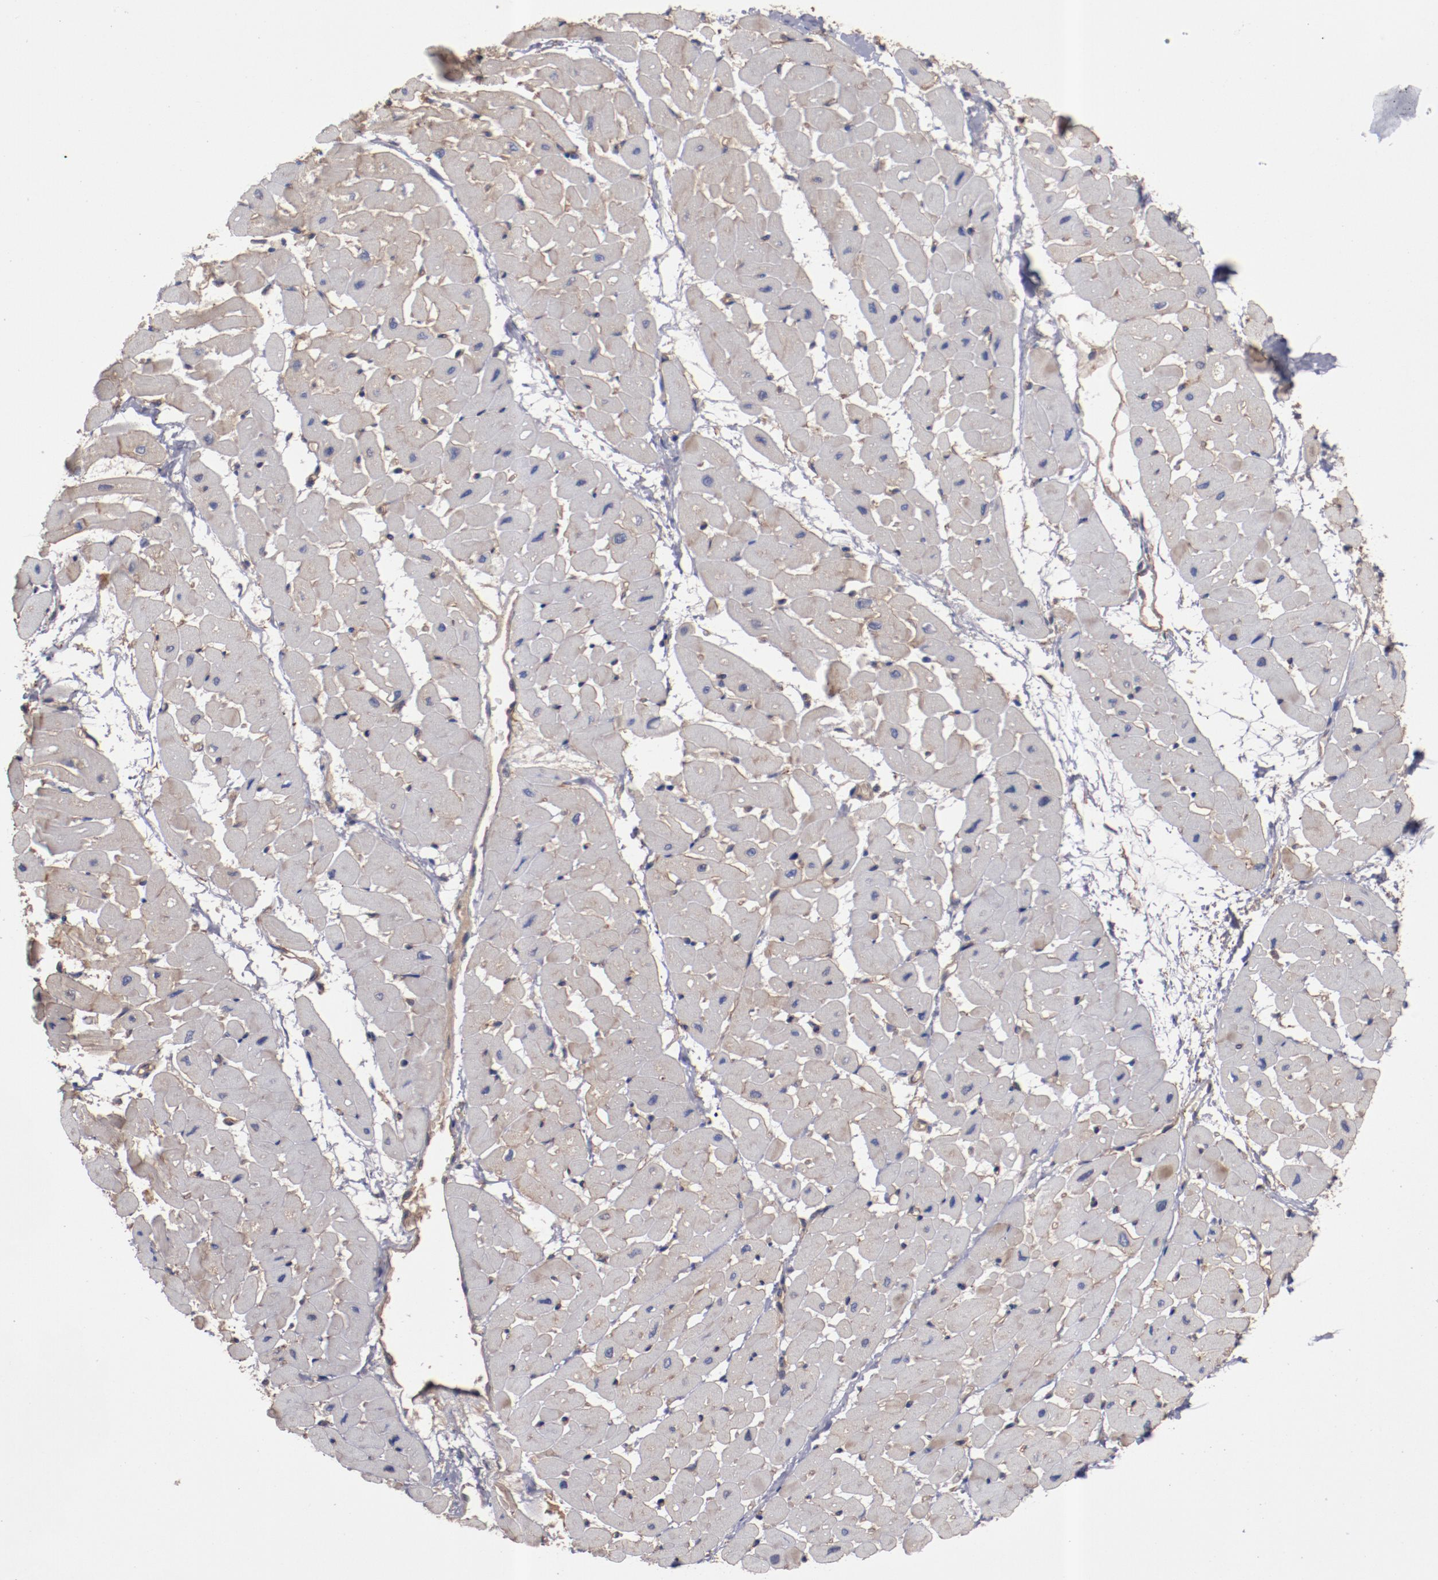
{"staining": {"intensity": "weak", "quantity": "<25%", "location": "cytoplasmic/membranous"}, "tissue": "heart muscle", "cell_type": "Cardiomyocytes", "image_type": "normal", "snomed": [{"axis": "morphology", "description": "Normal tissue, NOS"}, {"axis": "topography", "description": "Heart"}], "caption": "DAB immunohistochemical staining of normal human heart muscle demonstrates no significant positivity in cardiomyocytes. The staining is performed using DAB brown chromogen with nuclei counter-stained in using hematoxylin.", "gene": "DNAAF2", "patient": {"sex": "male", "age": 45}}